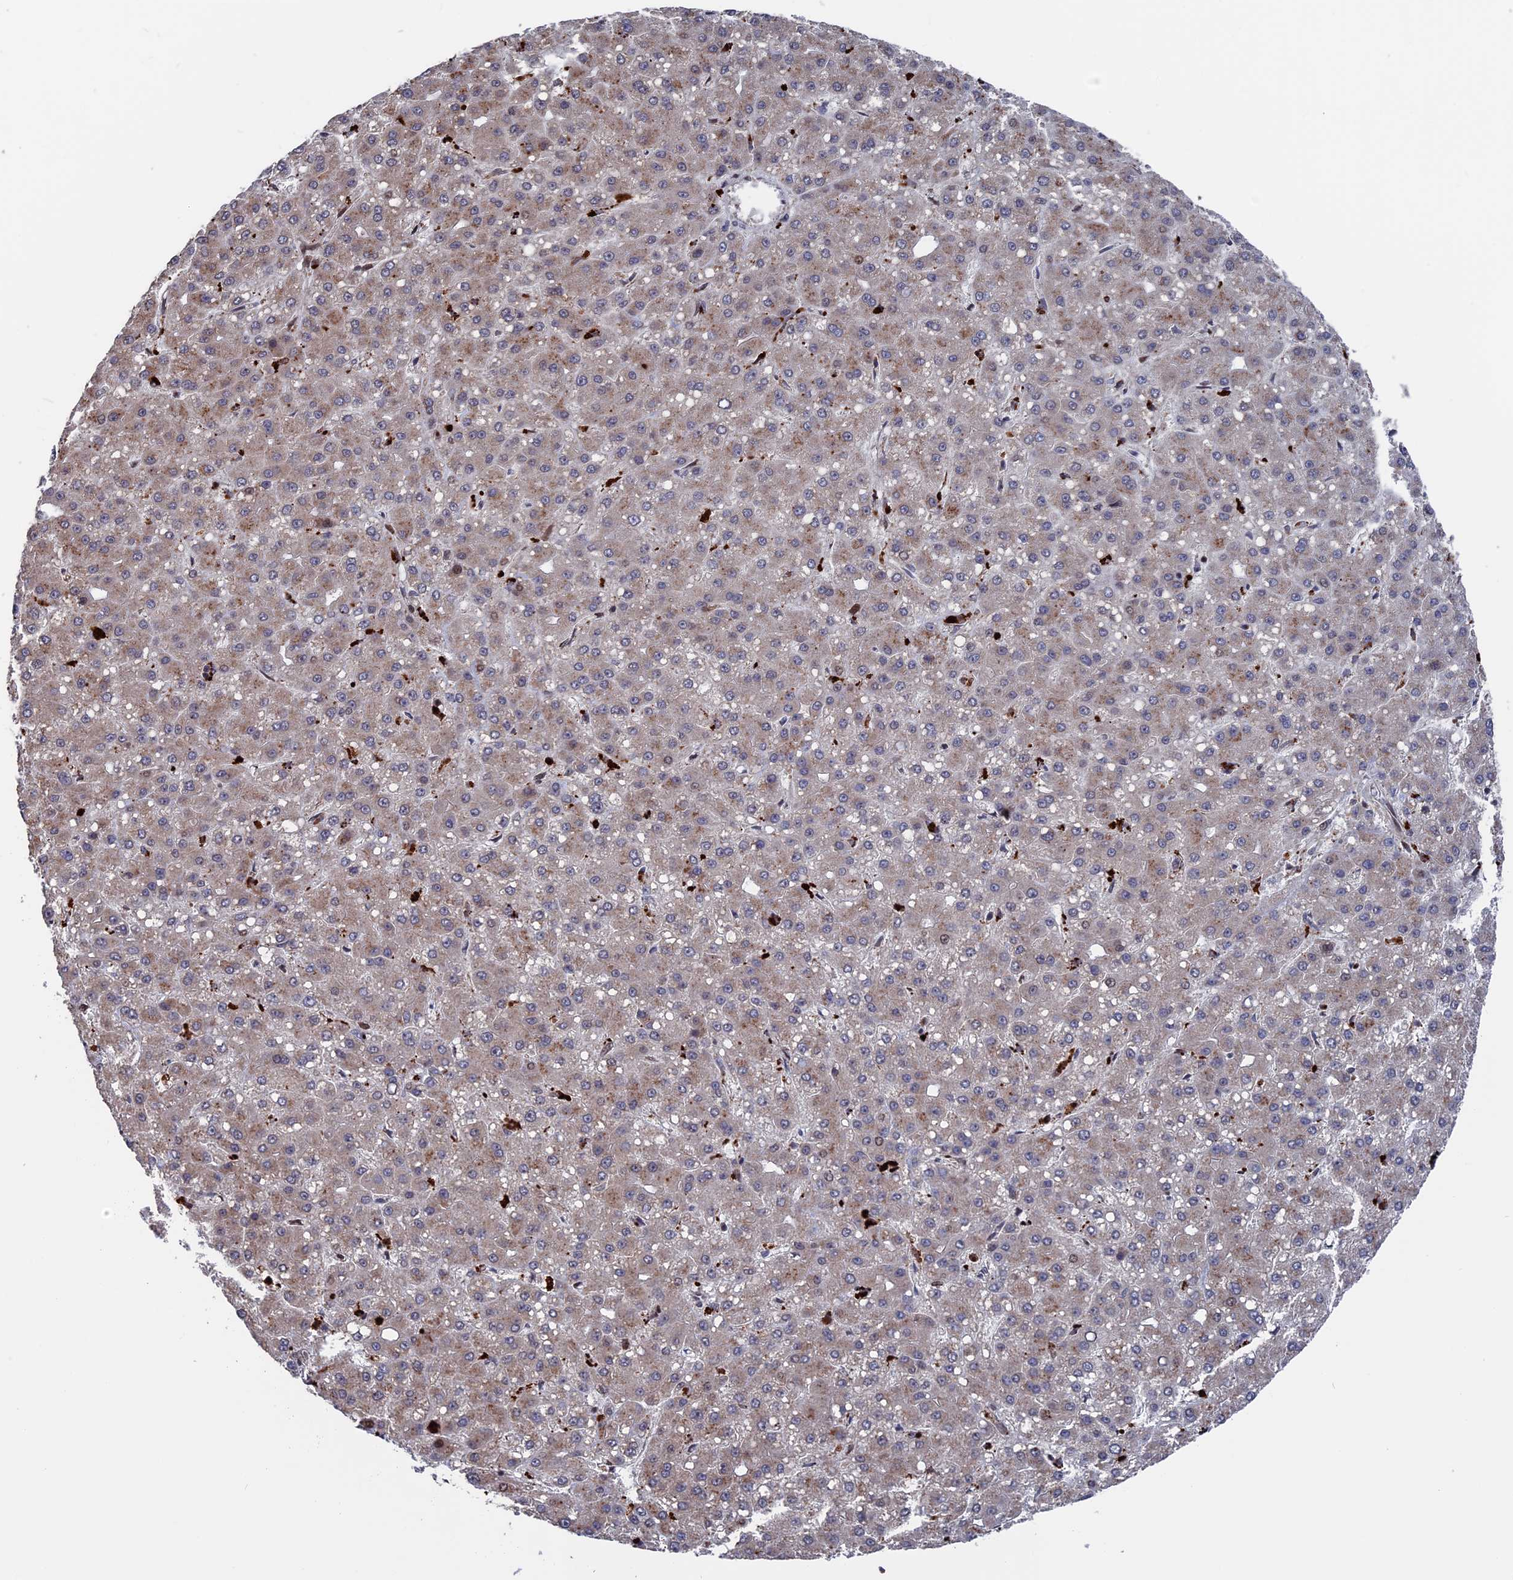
{"staining": {"intensity": "weak", "quantity": "<25%", "location": "cytoplasmic/membranous"}, "tissue": "liver cancer", "cell_type": "Tumor cells", "image_type": "cancer", "snomed": [{"axis": "morphology", "description": "Carcinoma, Hepatocellular, NOS"}, {"axis": "topography", "description": "Liver"}], "caption": "Tumor cells are negative for brown protein staining in liver cancer (hepatocellular carcinoma).", "gene": "PLA2G15", "patient": {"sex": "male", "age": 67}}